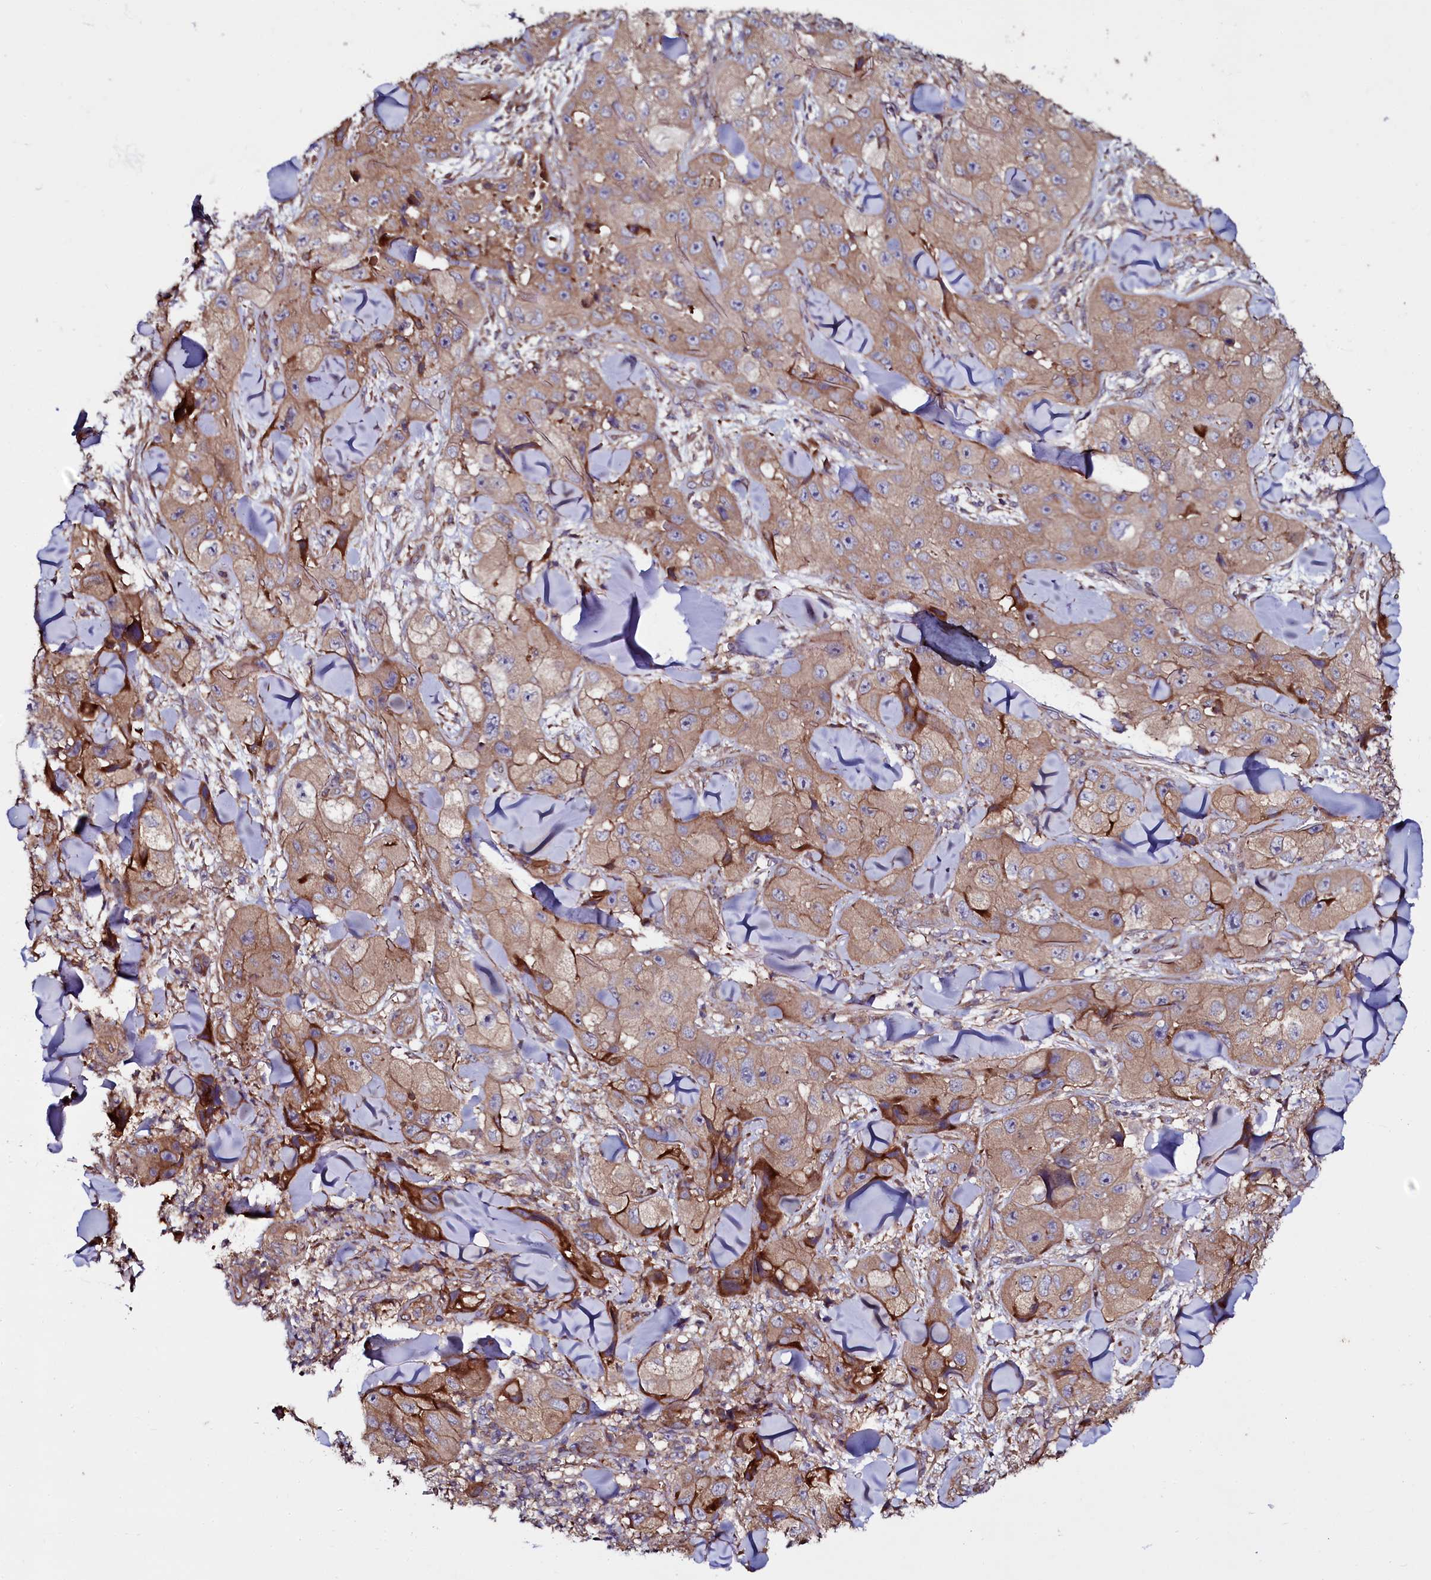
{"staining": {"intensity": "moderate", "quantity": ">75%", "location": "cytoplasmic/membranous"}, "tissue": "skin cancer", "cell_type": "Tumor cells", "image_type": "cancer", "snomed": [{"axis": "morphology", "description": "Squamous cell carcinoma, NOS"}, {"axis": "topography", "description": "Skin"}, {"axis": "topography", "description": "Subcutis"}], "caption": "Immunohistochemical staining of human squamous cell carcinoma (skin) displays medium levels of moderate cytoplasmic/membranous staining in approximately >75% of tumor cells.", "gene": "USPL1", "patient": {"sex": "male", "age": 73}}